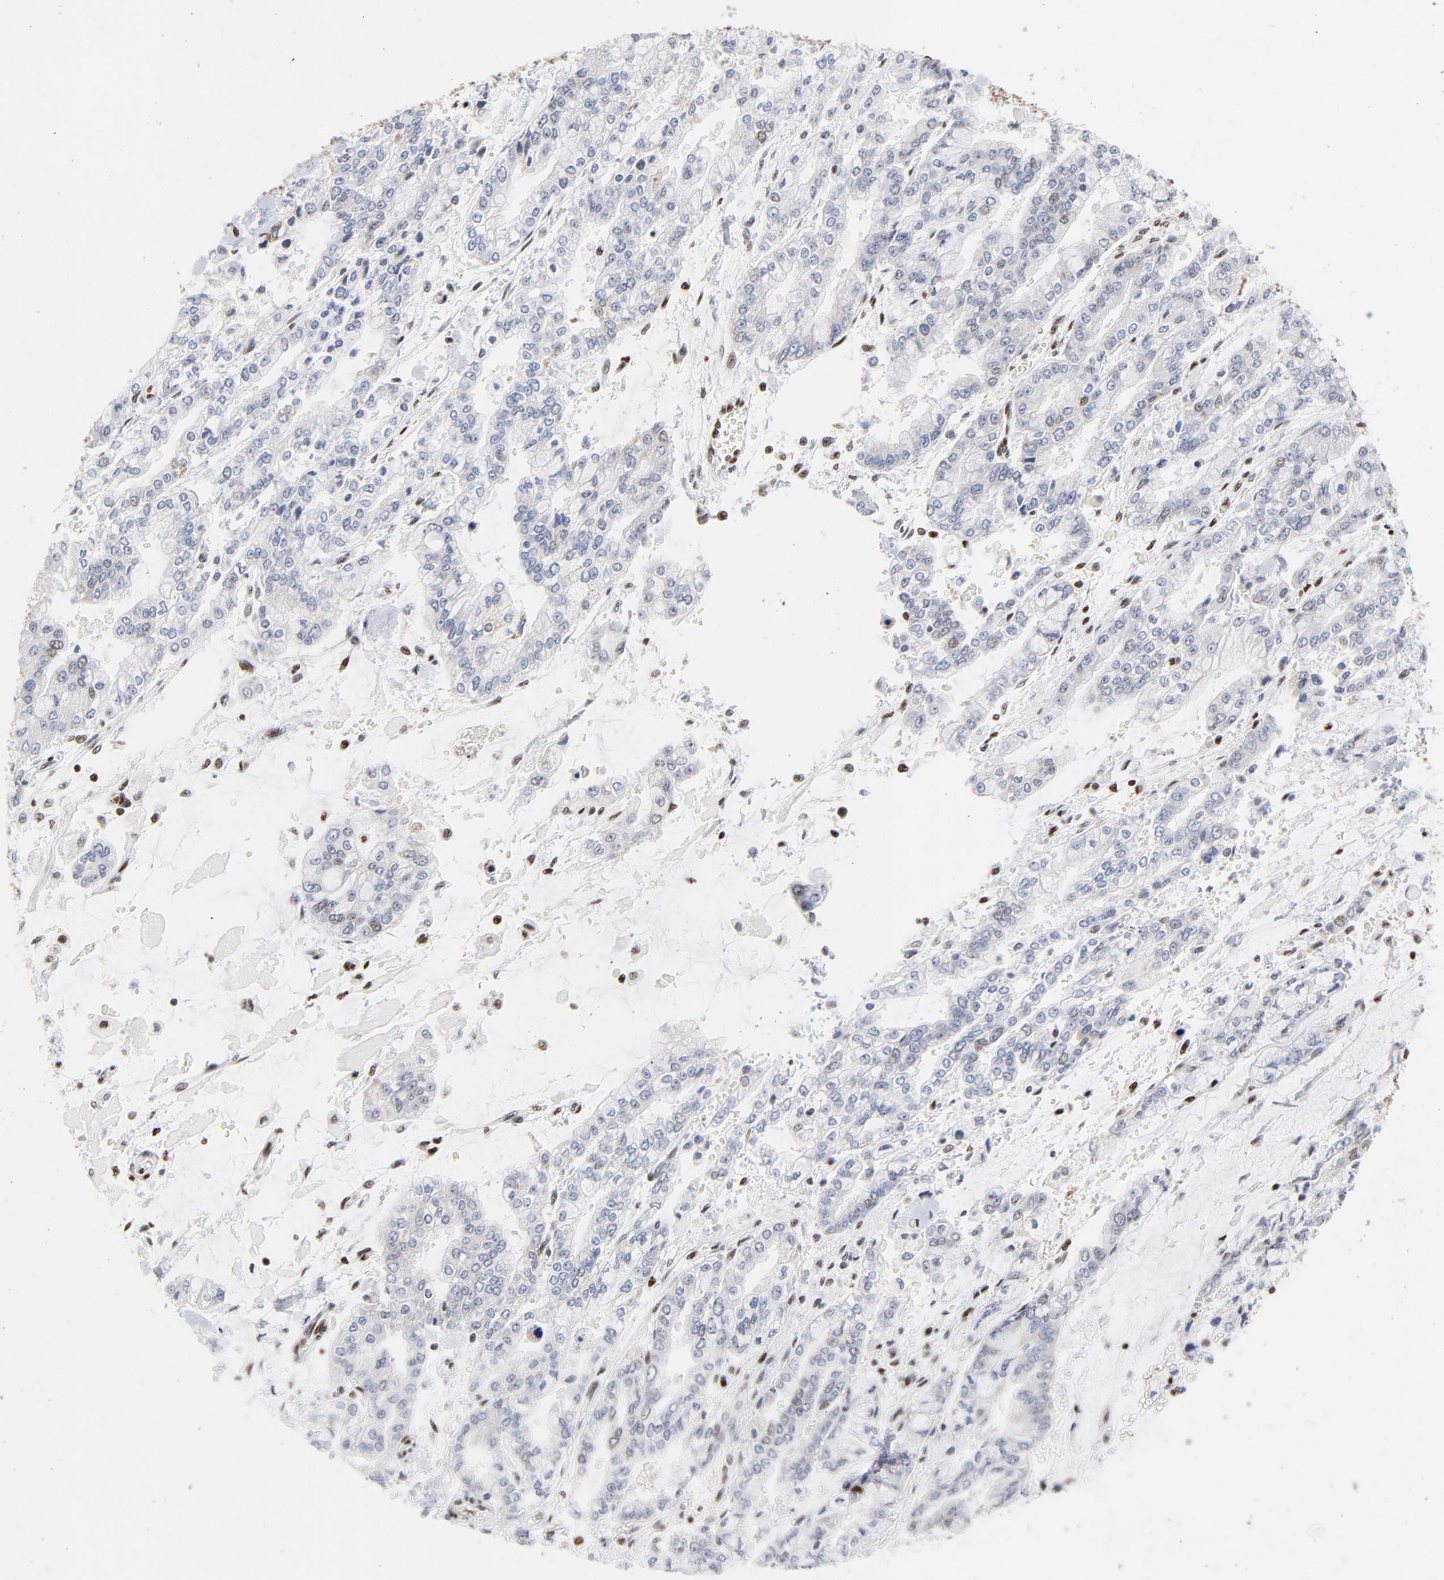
{"staining": {"intensity": "negative", "quantity": "none", "location": "none"}, "tissue": "stomach cancer", "cell_type": "Tumor cells", "image_type": "cancer", "snomed": [{"axis": "morphology", "description": "Normal tissue, NOS"}, {"axis": "morphology", "description": "Adenocarcinoma, NOS"}, {"axis": "topography", "description": "Stomach, upper"}, {"axis": "topography", "description": "Stomach"}], "caption": "This is an immunohistochemistry (IHC) photomicrograph of human adenocarcinoma (stomach). There is no expression in tumor cells.", "gene": "CREB1", "patient": {"sex": "male", "age": 76}}